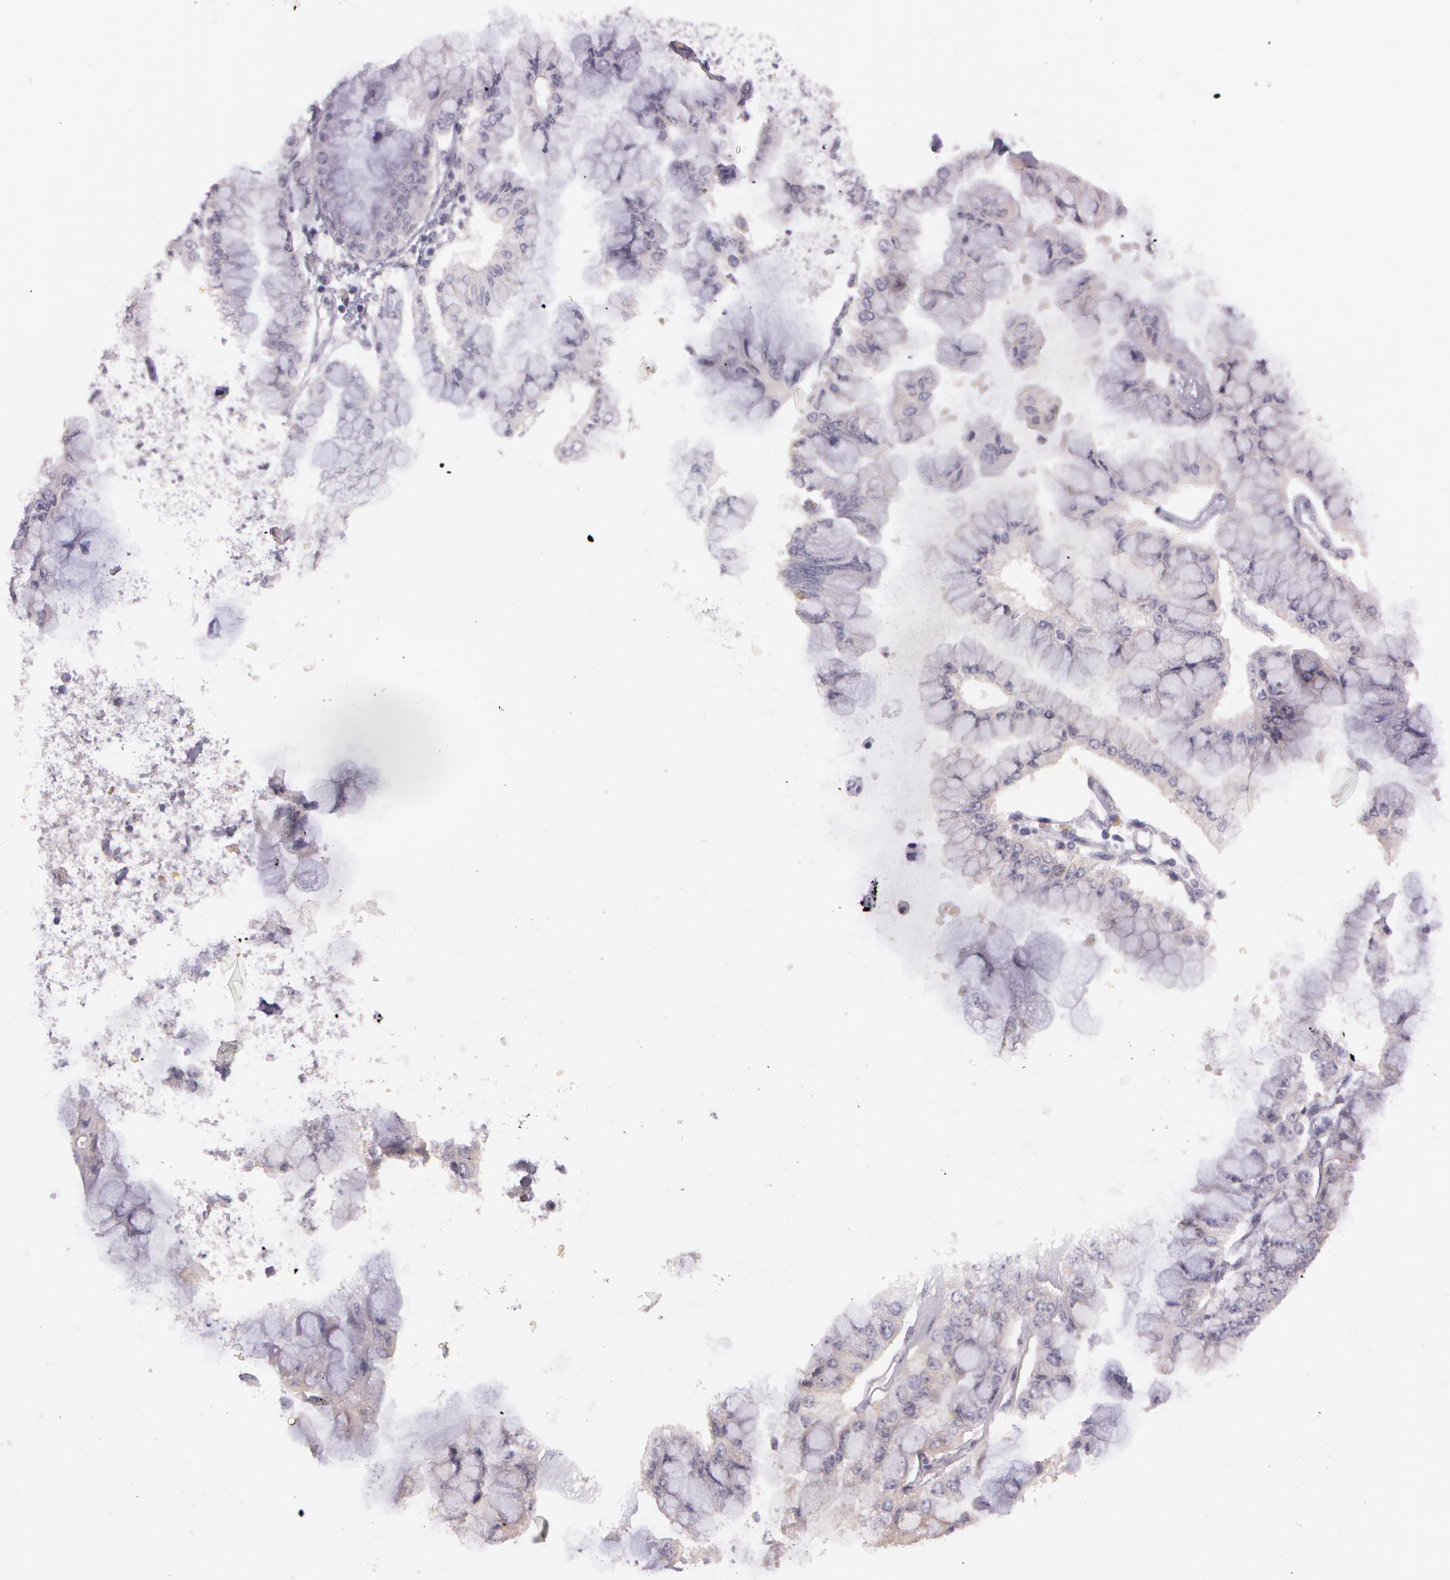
{"staining": {"intensity": "negative", "quantity": "none", "location": "none"}, "tissue": "liver cancer", "cell_type": "Tumor cells", "image_type": "cancer", "snomed": [{"axis": "morphology", "description": "Cholangiocarcinoma"}, {"axis": "topography", "description": "Liver"}], "caption": "High power microscopy image of an IHC photomicrograph of cholangiocarcinoma (liver), revealing no significant staining in tumor cells.", "gene": "MXRA5", "patient": {"sex": "female", "age": 79}}